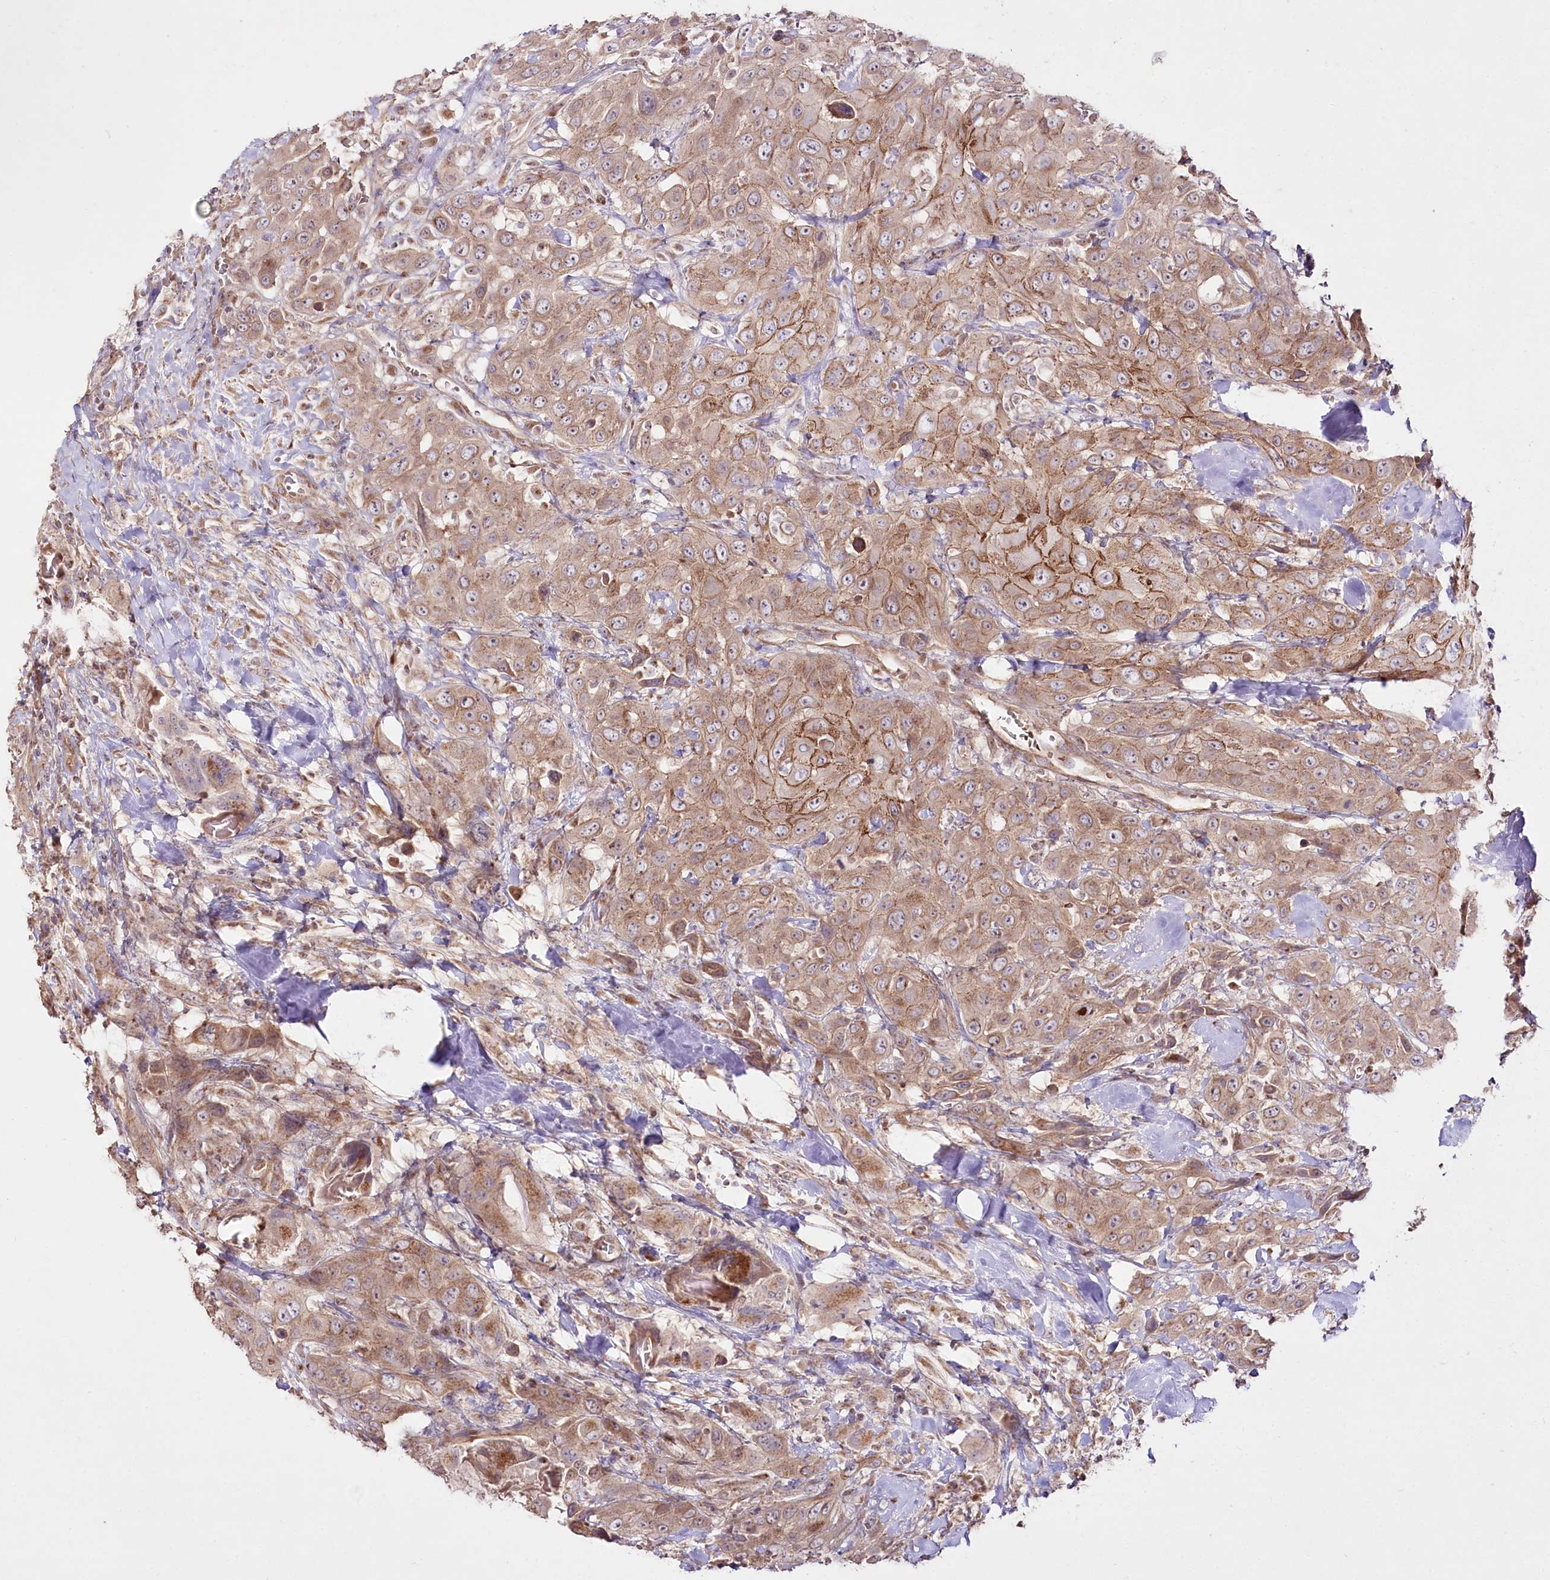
{"staining": {"intensity": "moderate", "quantity": ">75%", "location": "cytoplasmic/membranous"}, "tissue": "head and neck cancer", "cell_type": "Tumor cells", "image_type": "cancer", "snomed": [{"axis": "morphology", "description": "Squamous cell carcinoma, NOS"}, {"axis": "topography", "description": "Head-Neck"}], "caption": "IHC image of head and neck cancer stained for a protein (brown), which reveals medium levels of moderate cytoplasmic/membranous staining in approximately >75% of tumor cells.", "gene": "REXO2", "patient": {"sex": "male", "age": 81}}